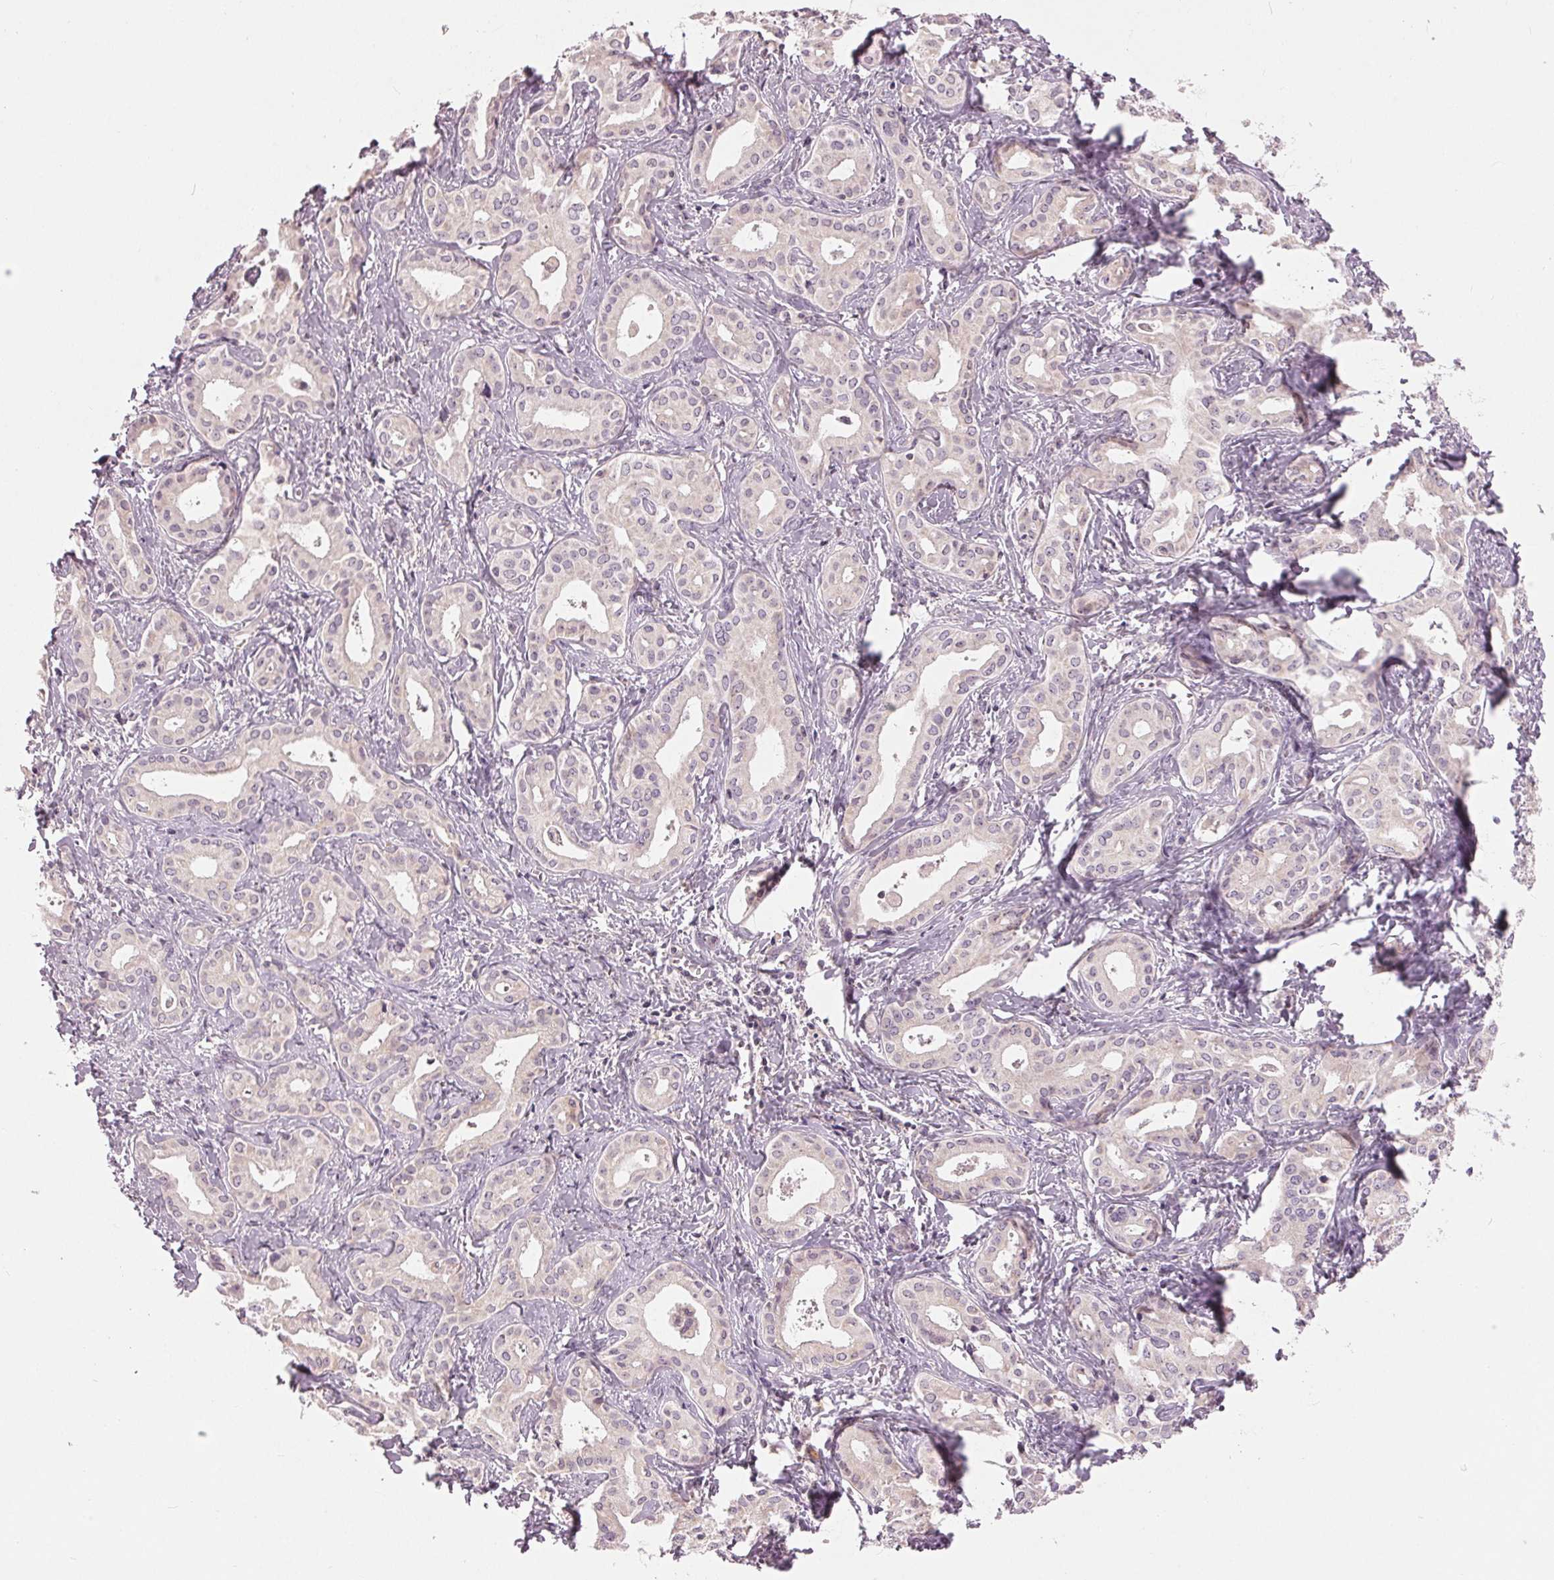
{"staining": {"intensity": "negative", "quantity": "none", "location": "none"}, "tissue": "liver cancer", "cell_type": "Tumor cells", "image_type": "cancer", "snomed": [{"axis": "morphology", "description": "Cholangiocarcinoma"}, {"axis": "topography", "description": "Liver"}], "caption": "The histopathology image shows no significant positivity in tumor cells of liver cancer (cholangiocarcinoma).", "gene": "ZNF605", "patient": {"sex": "female", "age": 65}}